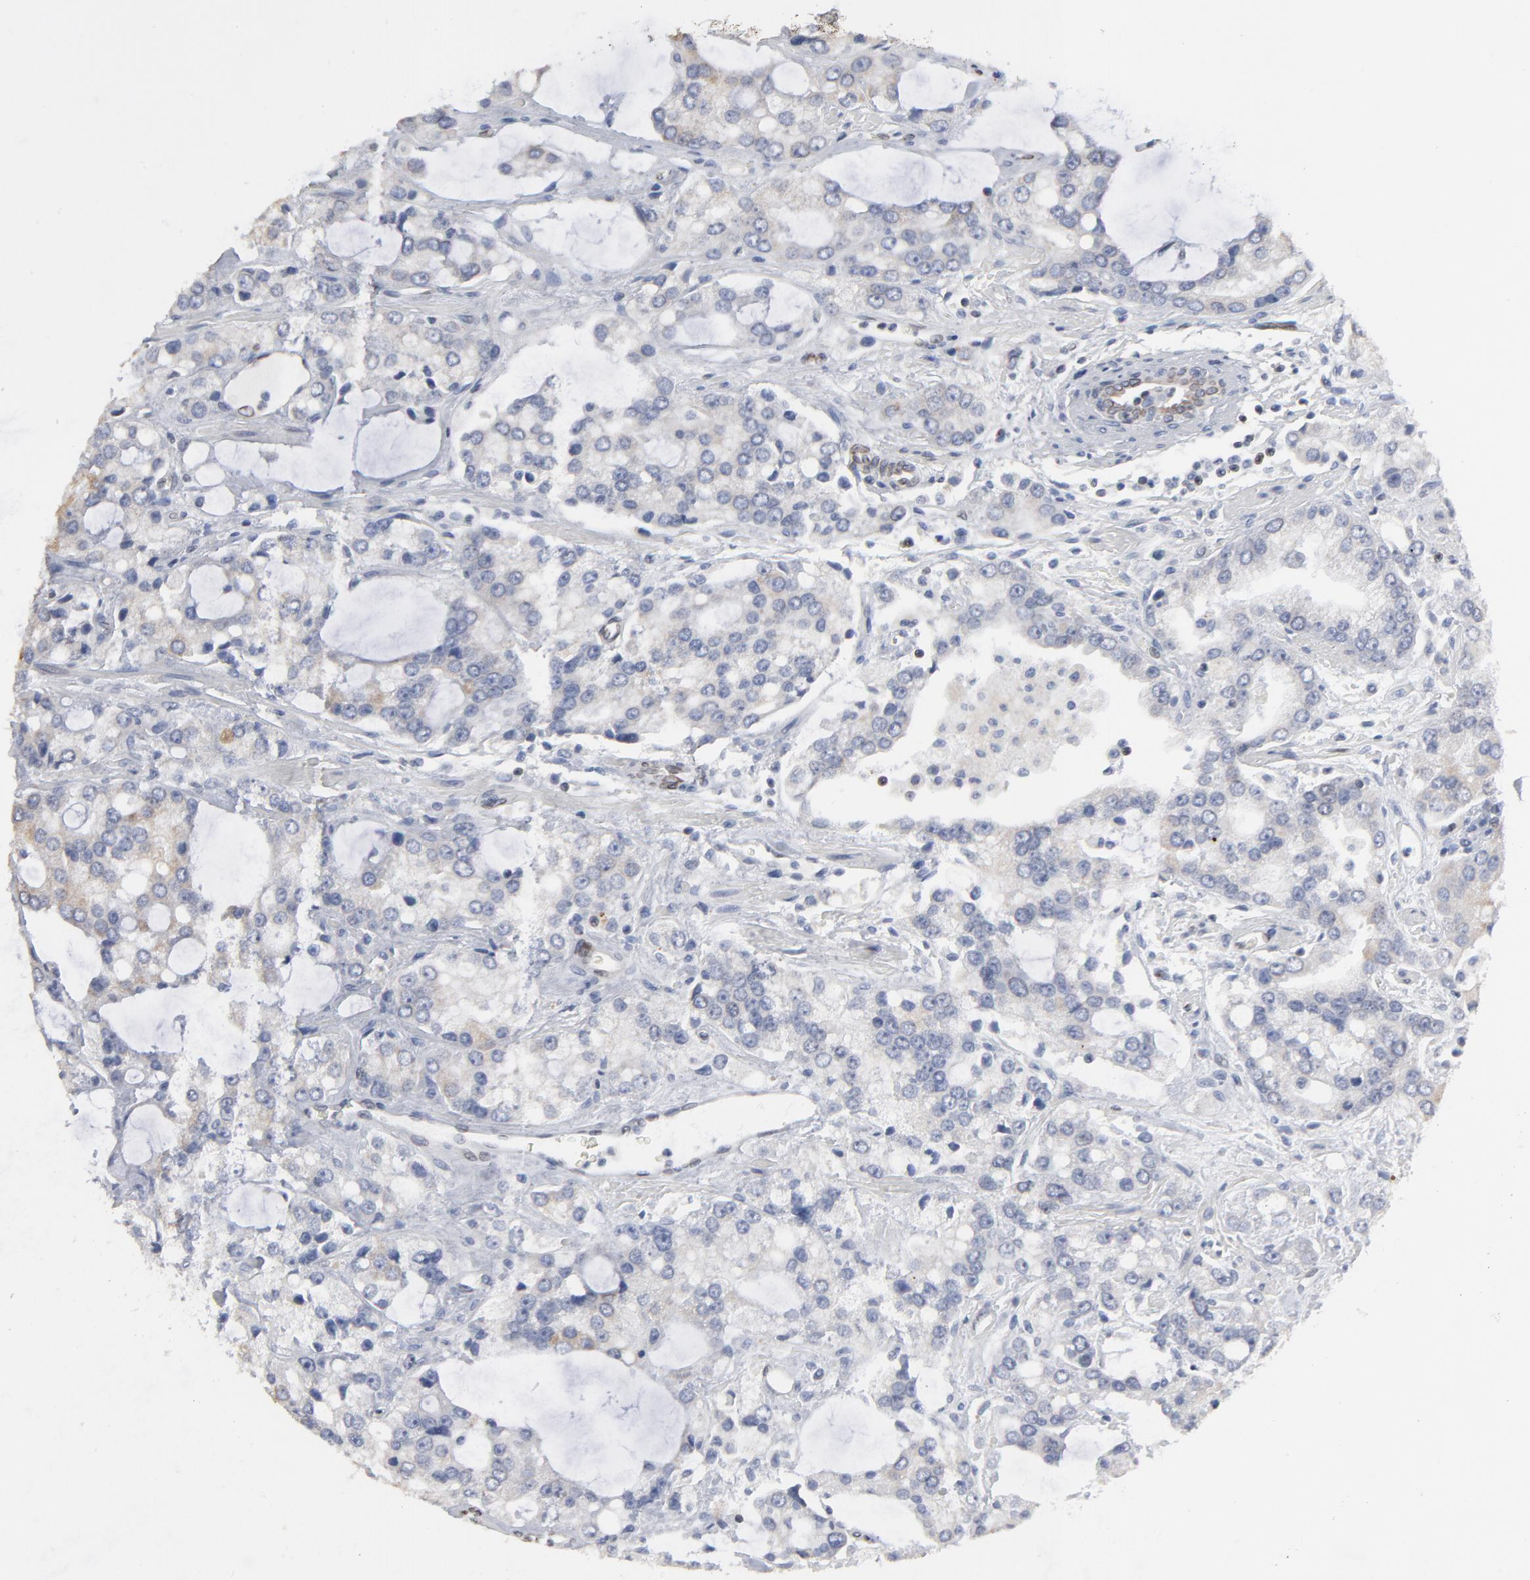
{"staining": {"intensity": "weak", "quantity": "25%-75%", "location": "cytoplasmic/membranous"}, "tissue": "prostate cancer", "cell_type": "Tumor cells", "image_type": "cancer", "snomed": [{"axis": "morphology", "description": "Adenocarcinoma, High grade"}, {"axis": "topography", "description": "Prostate"}], "caption": "Prostate high-grade adenocarcinoma was stained to show a protein in brown. There is low levels of weak cytoplasmic/membranous expression in approximately 25%-75% of tumor cells.", "gene": "SYNE2", "patient": {"sex": "male", "age": 67}}